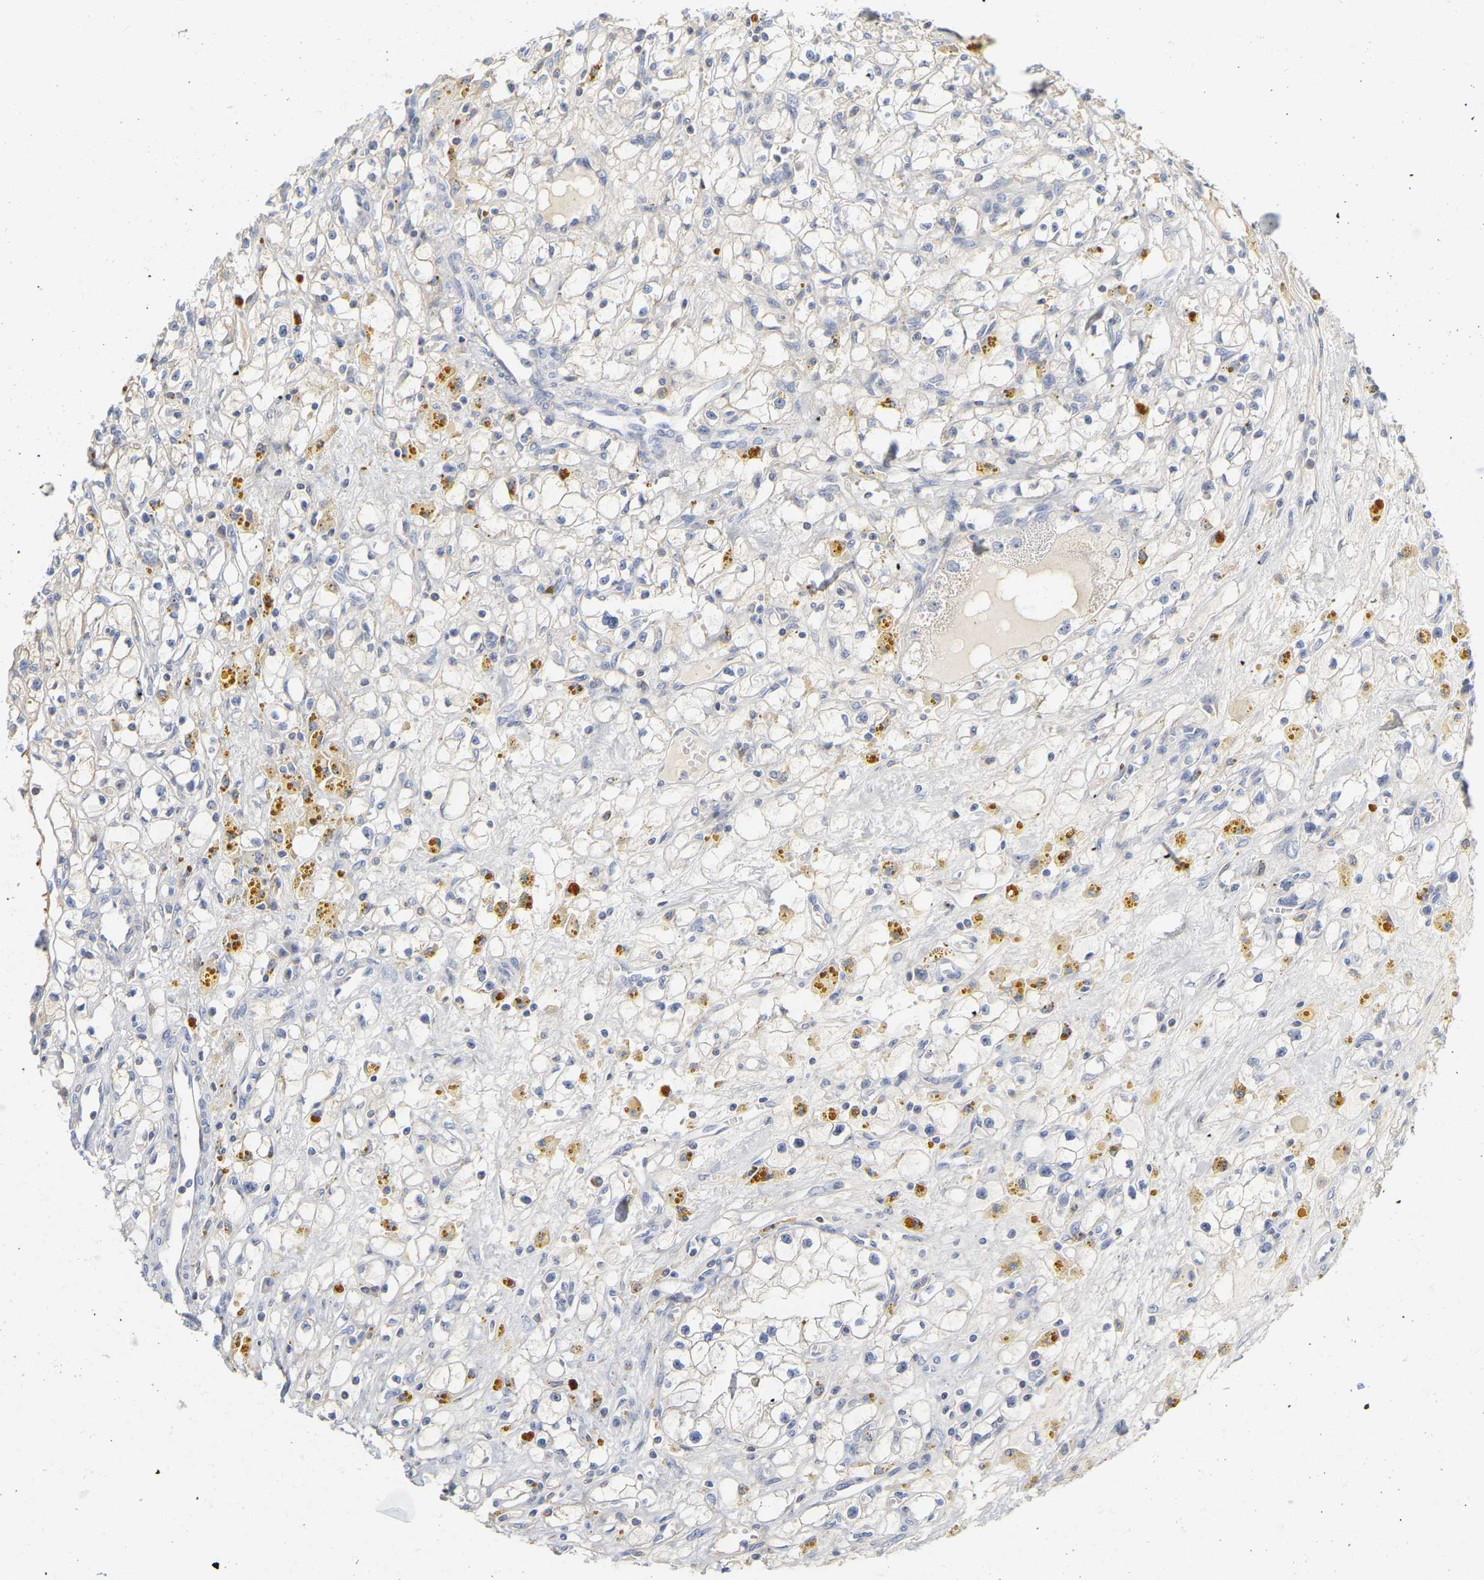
{"staining": {"intensity": "negative", "quantity": "none", "location": "none"}, "tissue": "renal cancer", "cell_type": "Tumor cells", "image_type": "cancer", "snomed": [{"axis": "morphology", "description": "Adenocarcinoma, NOS"}, {"axis": "topography", "description": "Kidney"}], "caption": "Histopathology image shows no significant protein expression in tumor cells of renal adenocarcinoma.", "gene": "GNAS", "patient": {"sex": "male", "age": 56}}